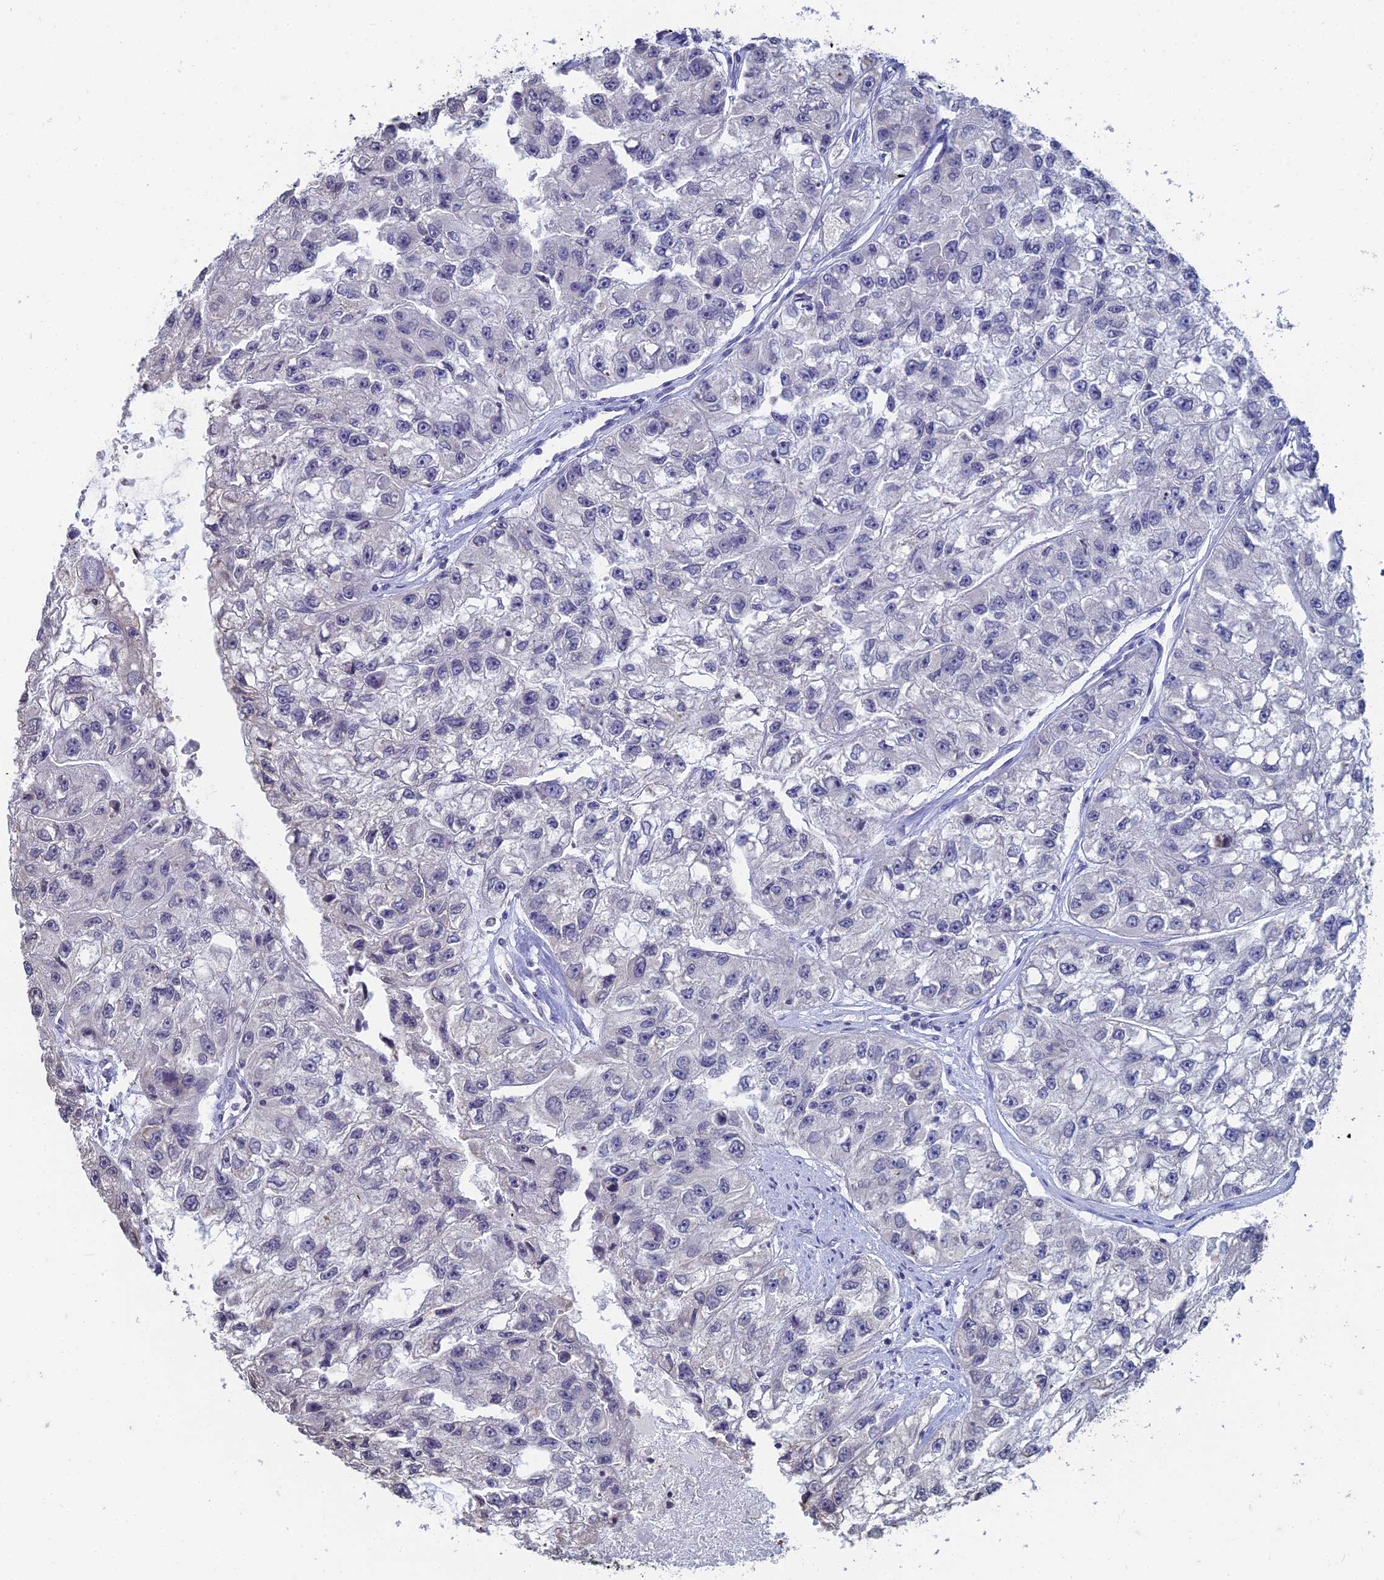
{"staining": {"intensity": "negative", "quantity": "none", "location": "none"}, "tissue": "renal cancer", "cell_type": "Tumor cells", "image_type": "cancer", "snomed": [{"axis": "morphology", "description": "Adenocarcinoma, NOS"}, {"axis": "topography", "description": "Kidney"}], "caption": "Protein analysis of adenocarcinoma (renal) shows no significant expression in tumor cells.", "gene": "PRR22", "patient": {"sex": "male", "age": 63}}